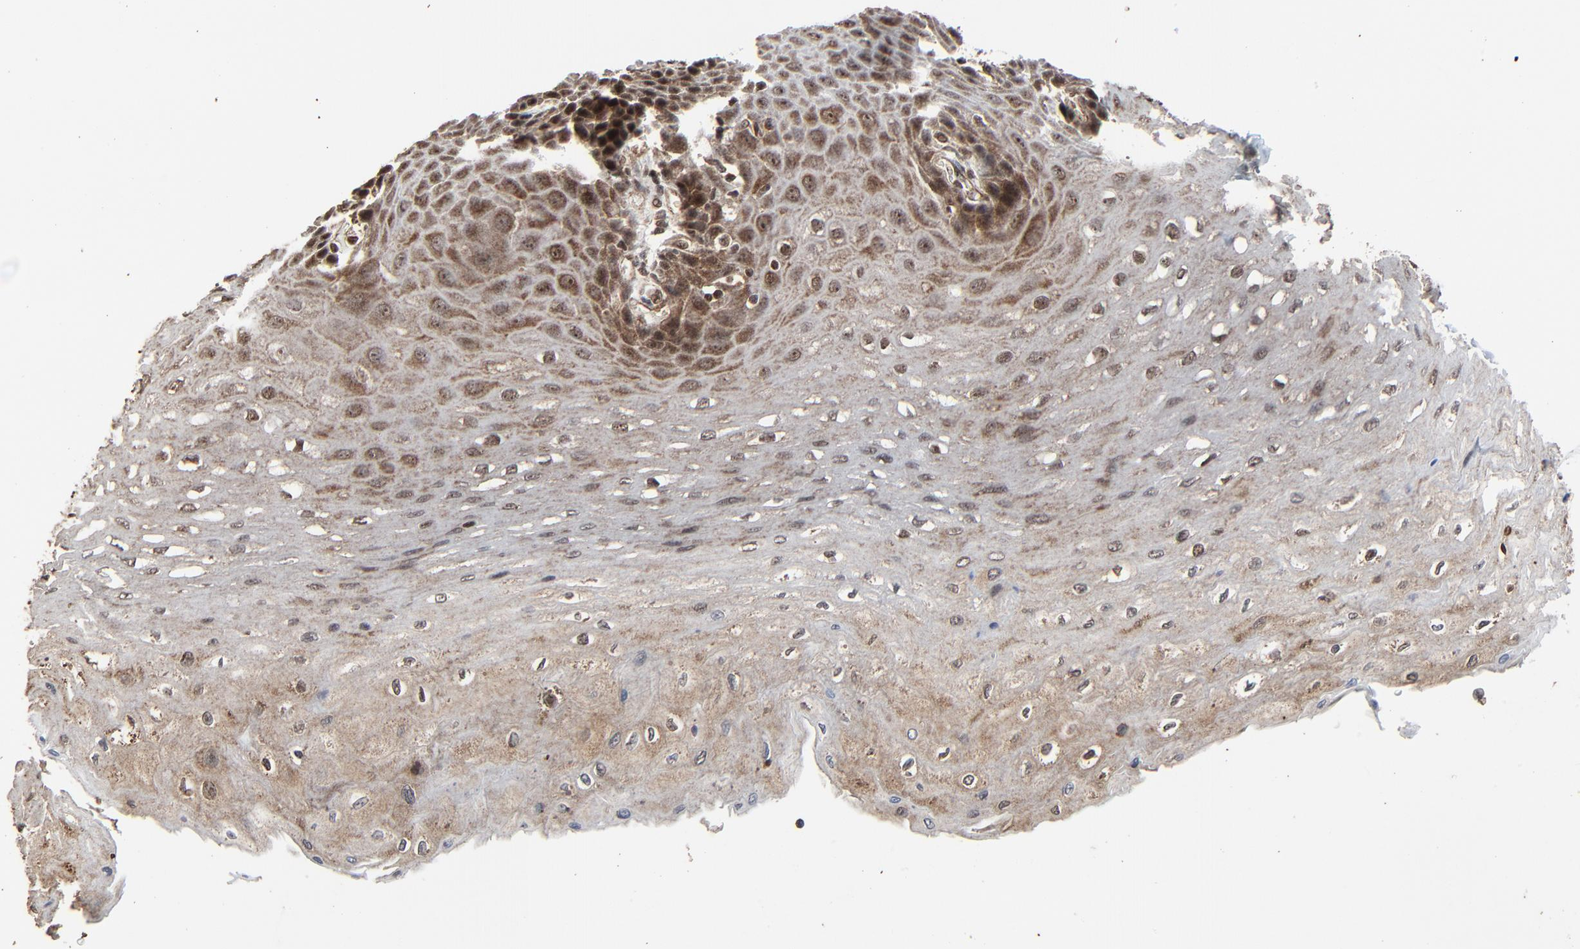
{"staining": {"intensity": "moderate", "quantity": "25%-75%", "location": "cytoplasmic/membranous,nuclear"}, "tissue": "esophagus", "cell_type": "Squamous epithelial cells", "image_type": "normal", "snomed": [{"axis": "morphology", "description": "Normal tissue, NOS"}, {"axis": "topography", "description": "Esophagus"}], "caption": "This micrograph reveals immunohistochemistry (IHC) staining of unremarkable esophagus, with medium moderate cytoplasmic/membranous,nuclear expression in approximately 25%-75% of squamous epithelial cells.", "gene": "RHOJ", "patient": {"sex": "female", "age": 72}}